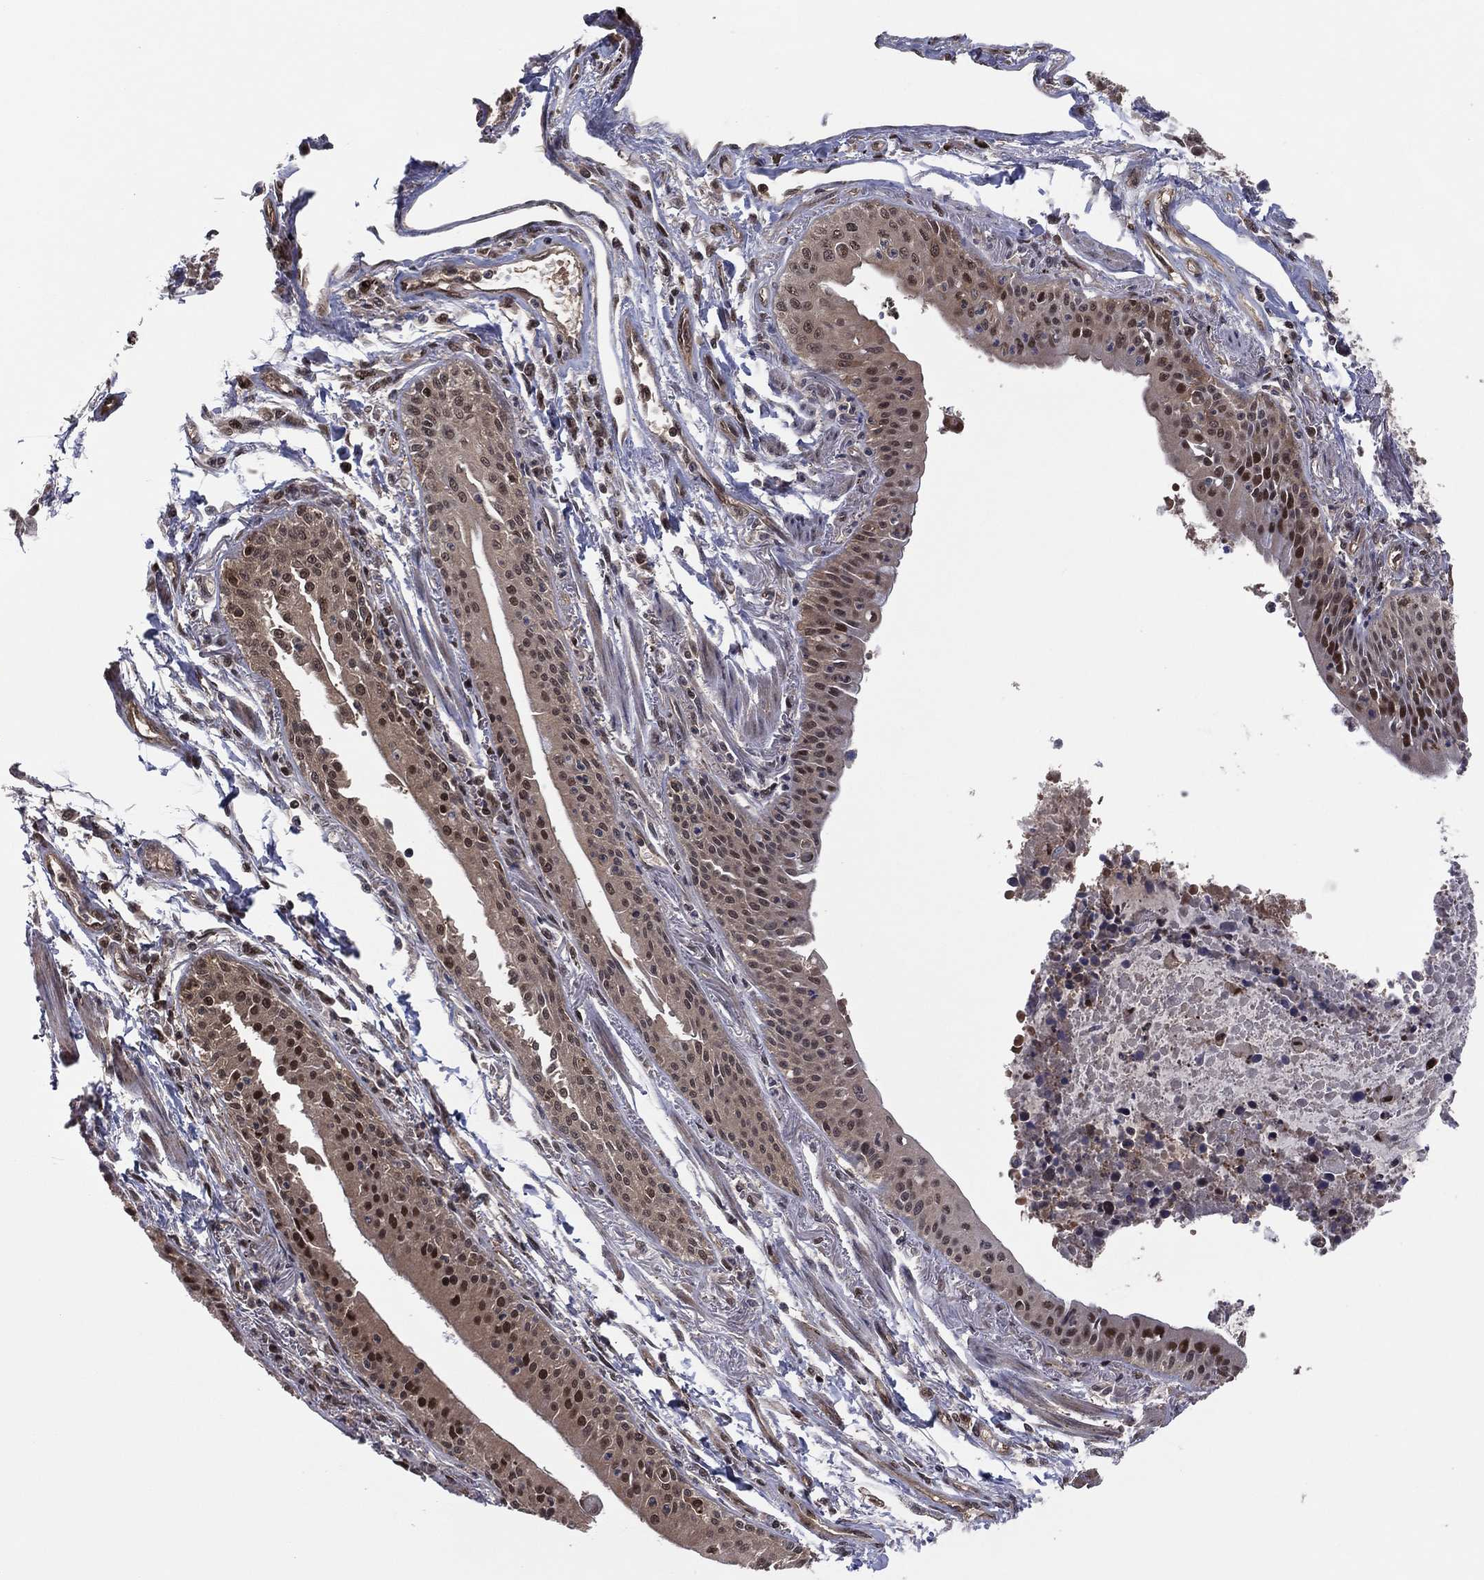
{"staining": {"intensity": "moderate", "quantity": "25%-75%", "location": "cytoplasmic/membranous,nuclear"}, "tissue": "lung cancer", "cell_type": "Tumor cells", "image_type": "cancer", "snomed": [{"axis": "morphology", "description": "Squamous cell carcinoma, NOS"}, {"axis": "topography", "description": "Lung"}], "caption": "Immunohistochemistry (IHC) photomicrograph of human lung squamous cell carcinoma stained for a protein (brown), which demonstrates medium levels of moderate cytoplasmic/membranous and nuclear staining in approximately 25%-75% of tumor cells.", "gene": "ICOSLG", "patient": {"sex": "male", "age": 73}}